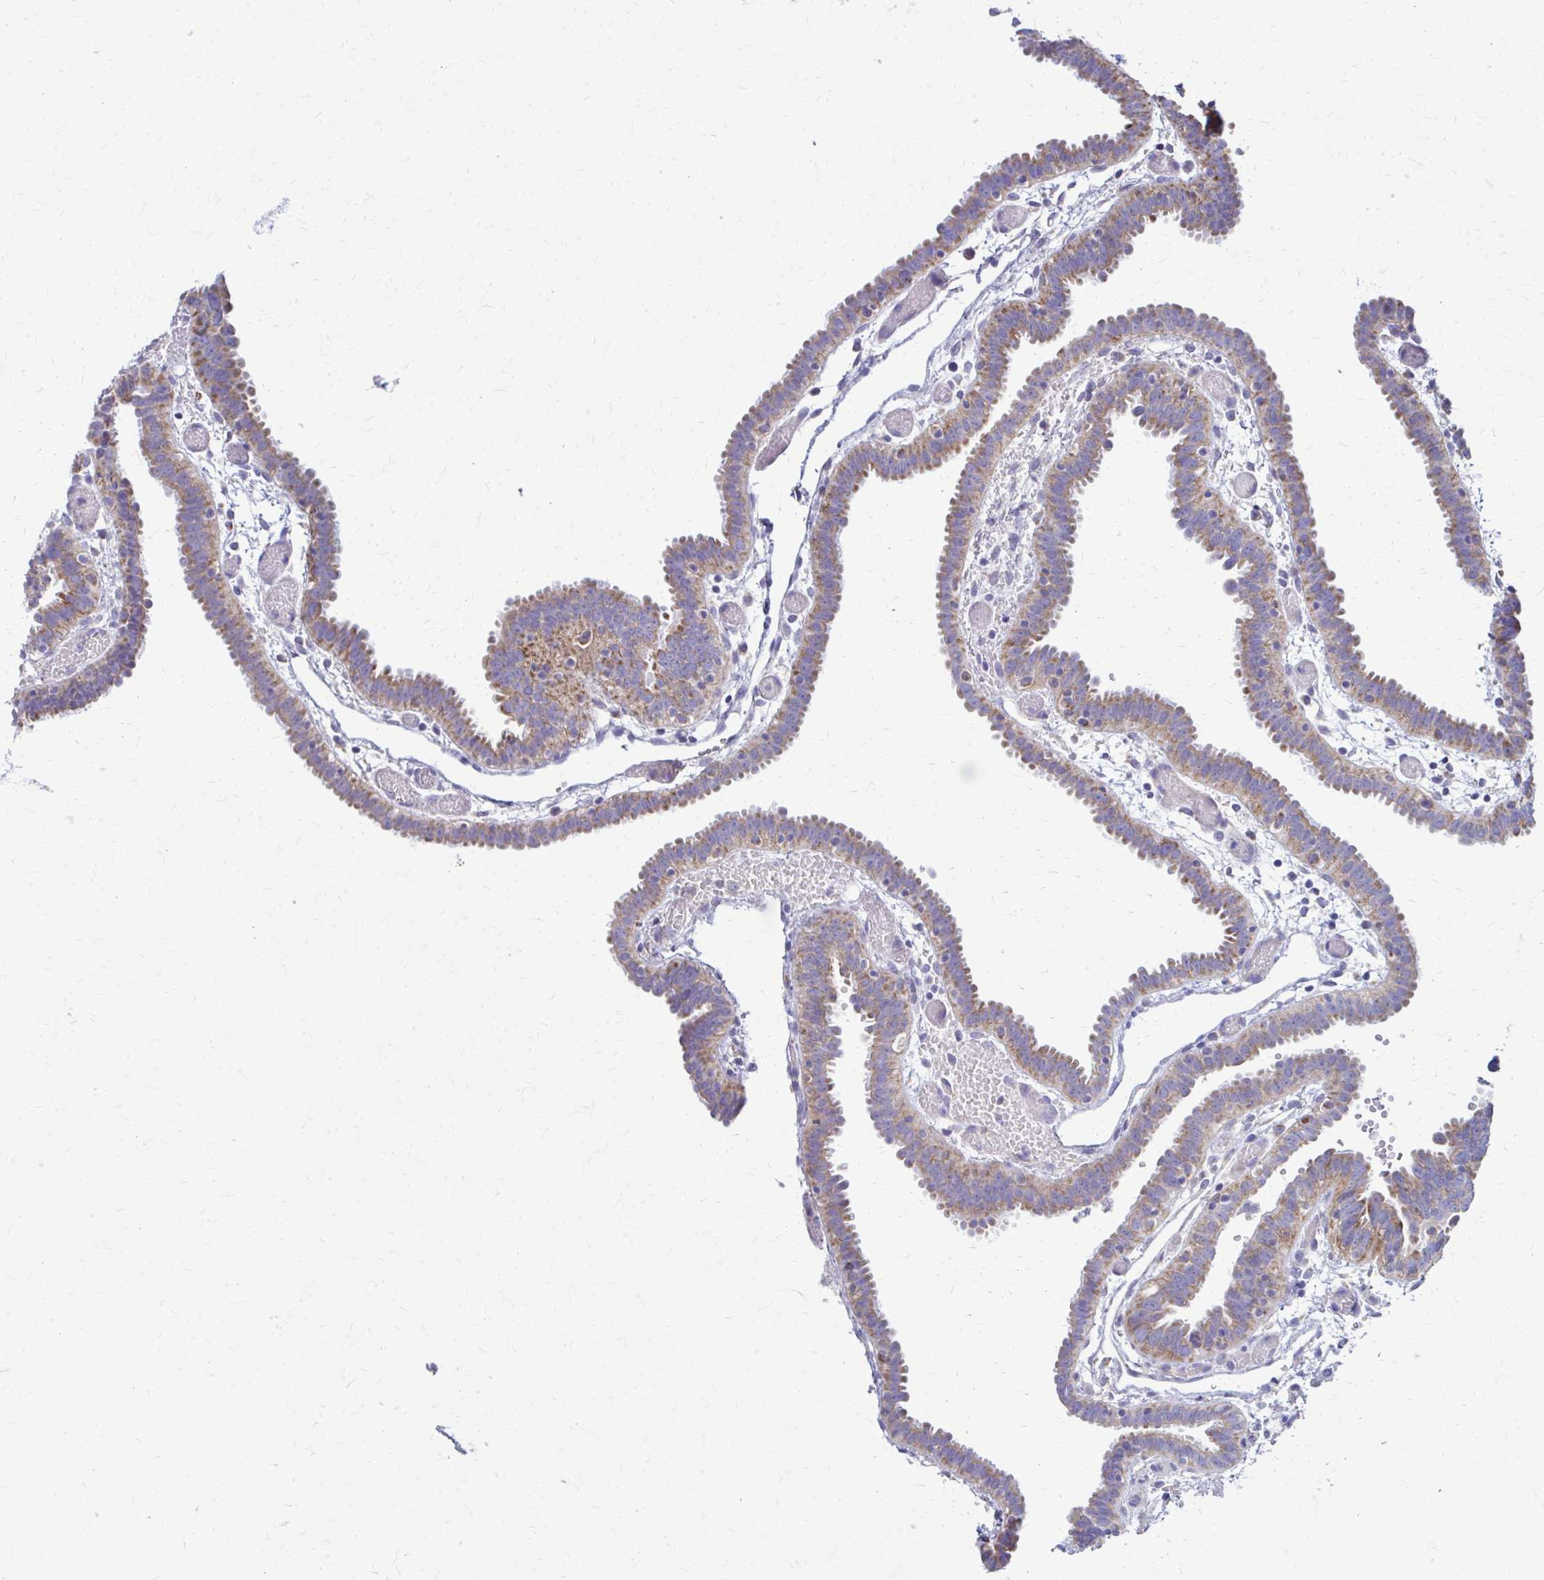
{"staining": {"intensity": "weak", "quantity": "25%-75%", "location": "cytoplasmic/membranous"}, "tissue": "fallopian tube", "cell_type": "Glandular cells", "image_type": "normal", "snomed": [{"axis": "morphology", "description": "Normal tissue, NOS"}, {"axis": "topography", "description": "Fallopian tube"}], "caption": "An image of human fallopian tube stained for a protein demonstrates weak cytoplasmic/membranous brown staining in glandular cells.", "gene": "SAMD13", "patient": {"sex": "female", "age": 37}}